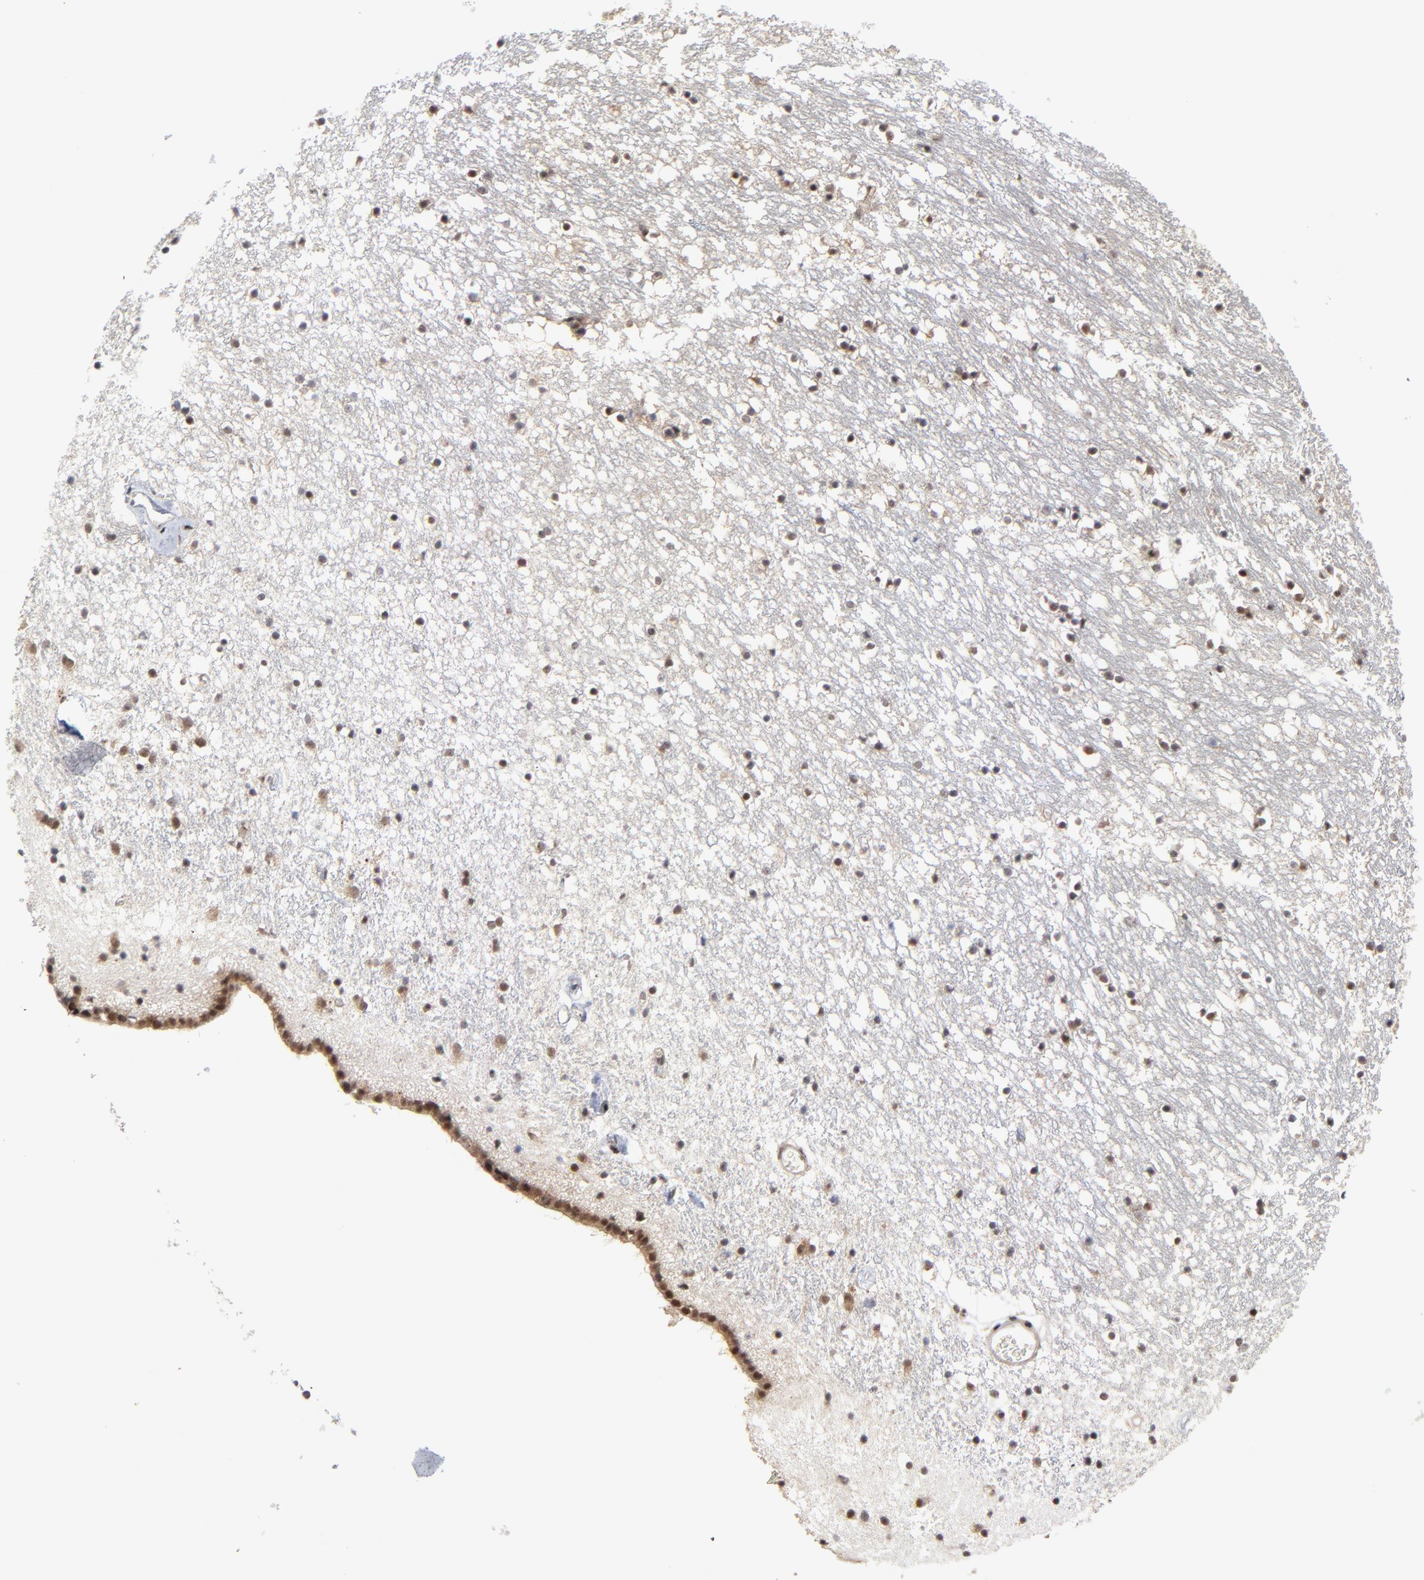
{"staining": {"intensity": "weak", "quantity": "25%-75%", "location": "cytoplasmic/membranous,nuclear"}, "tissue": "caudate", "cell_type": "Glial cells", "image_type": "normal", "snomed": [{"axis": "morphology", "description": "Normal tissue, NOS"}, {"axis": "topography", "description": "Lateral ventricle wall"}], "caption": "Immunohistochemistry (IHC) image of unremarkable caudate: human caudate stained using immunohistochemistry (IHC) exhibits low levels of weak protein expression localized specifically in the cytoplasmic/membranous,nuclear of glial cells, appearing as a cytoplasmic/membranous,nuclear brown color.", "gene": "ZNF419", "patient": {"sex": "male", "age": 45}}